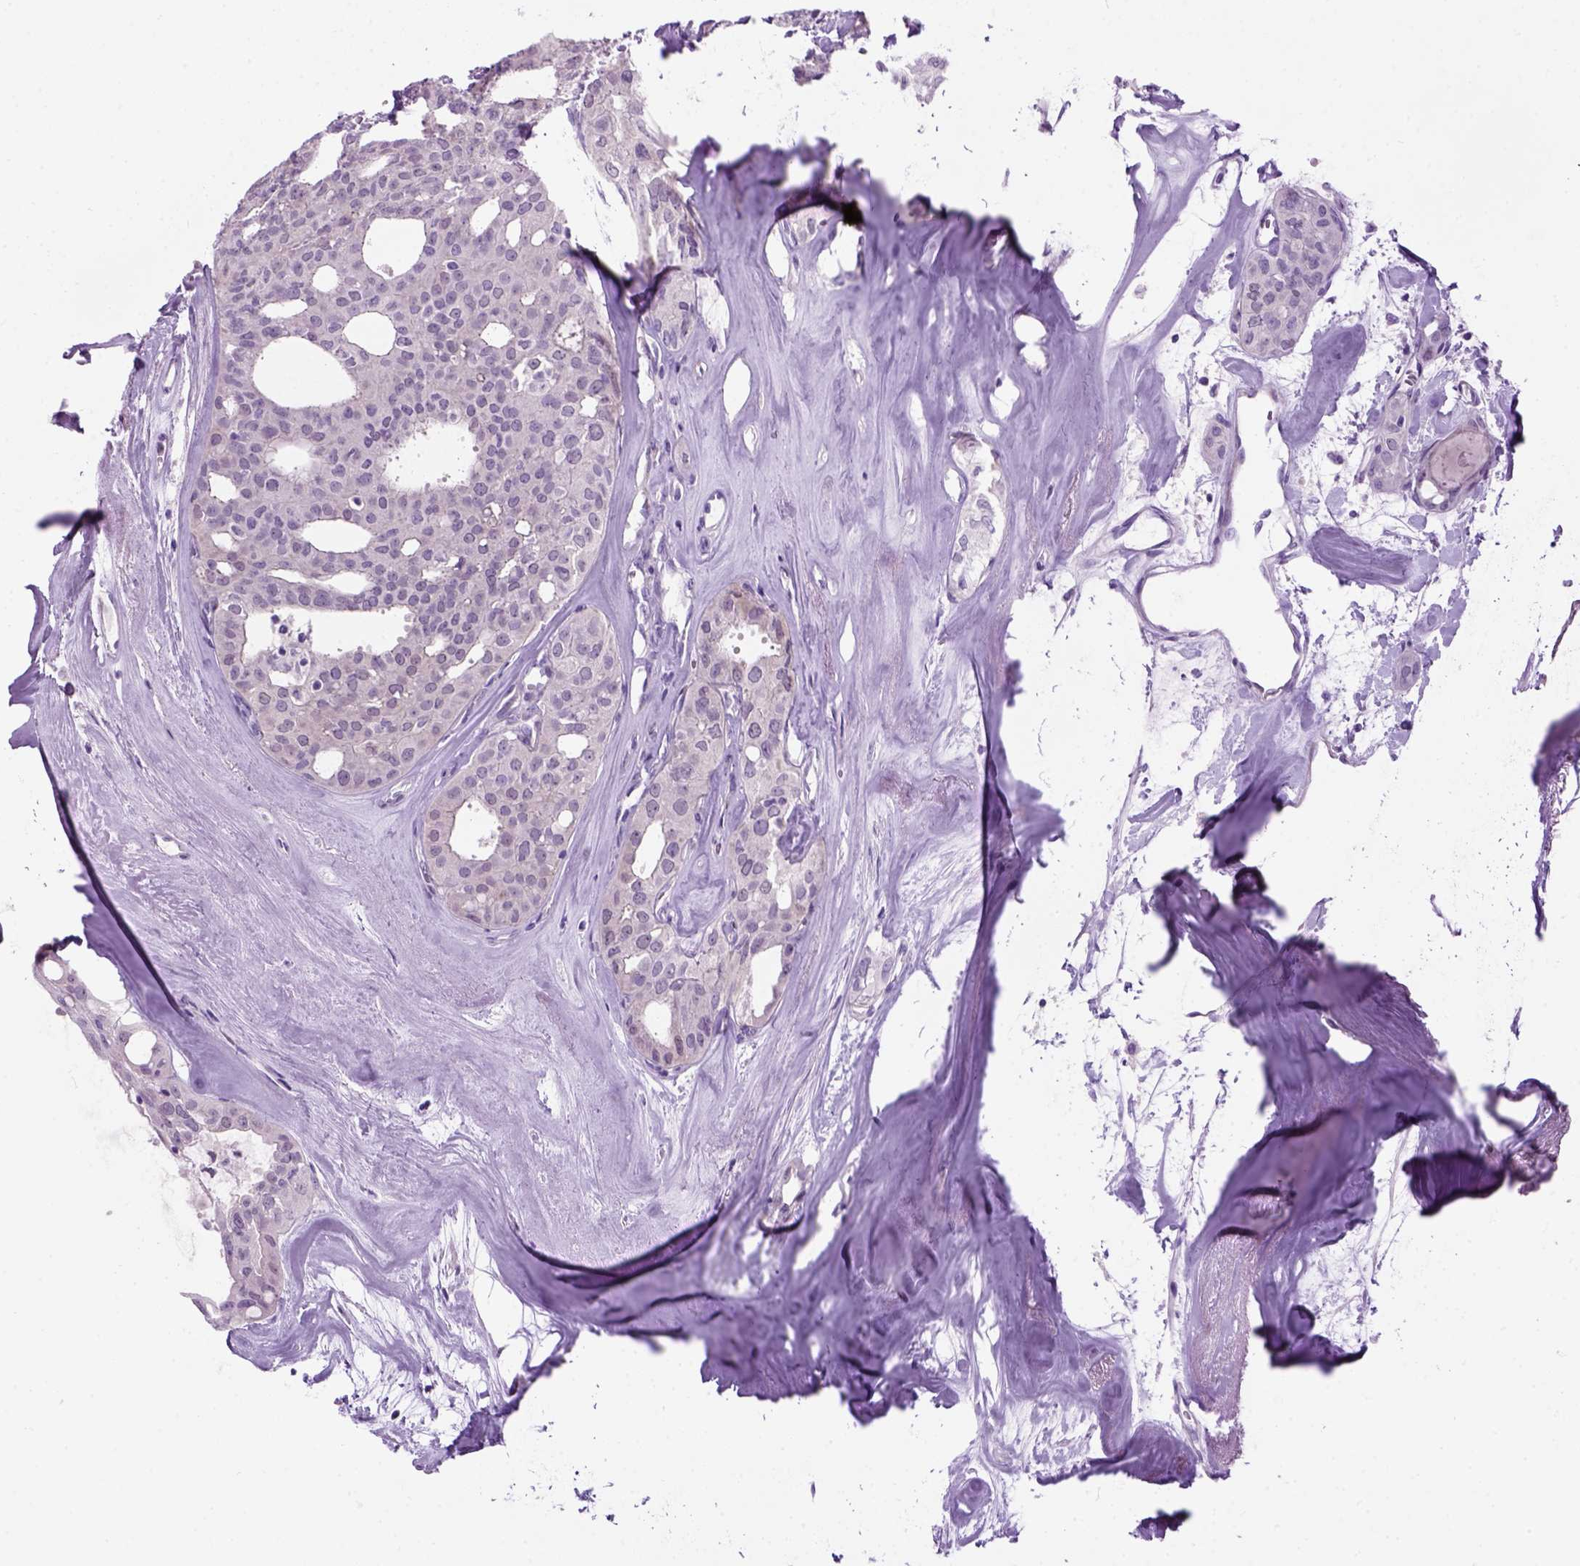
{"staining": {"intensity": "negative", "quantity": "none", "location": "none"}, "tissue": "thyroid cancer", "cell_type": "Tumor cells", "image_type": "cancer", "snomed": [{"axis": "morphology", "description": "Follicular adenoma carcinoma, NOS"}, {"axis": "topography", "description": "Thyroid gland"}], "caption": "Immunohistochemistry (IHC) of human follicular adenoma carcinoma (thyroid) demonstrates no positivity in tumor cells. Brightfield microscopy of immunohistochemistry stained with DAB (brown) and hematoxylin (blue), captured at high magnification.", "gene": "GABRB2", "patient": {"sex": "male", "age": 75}}